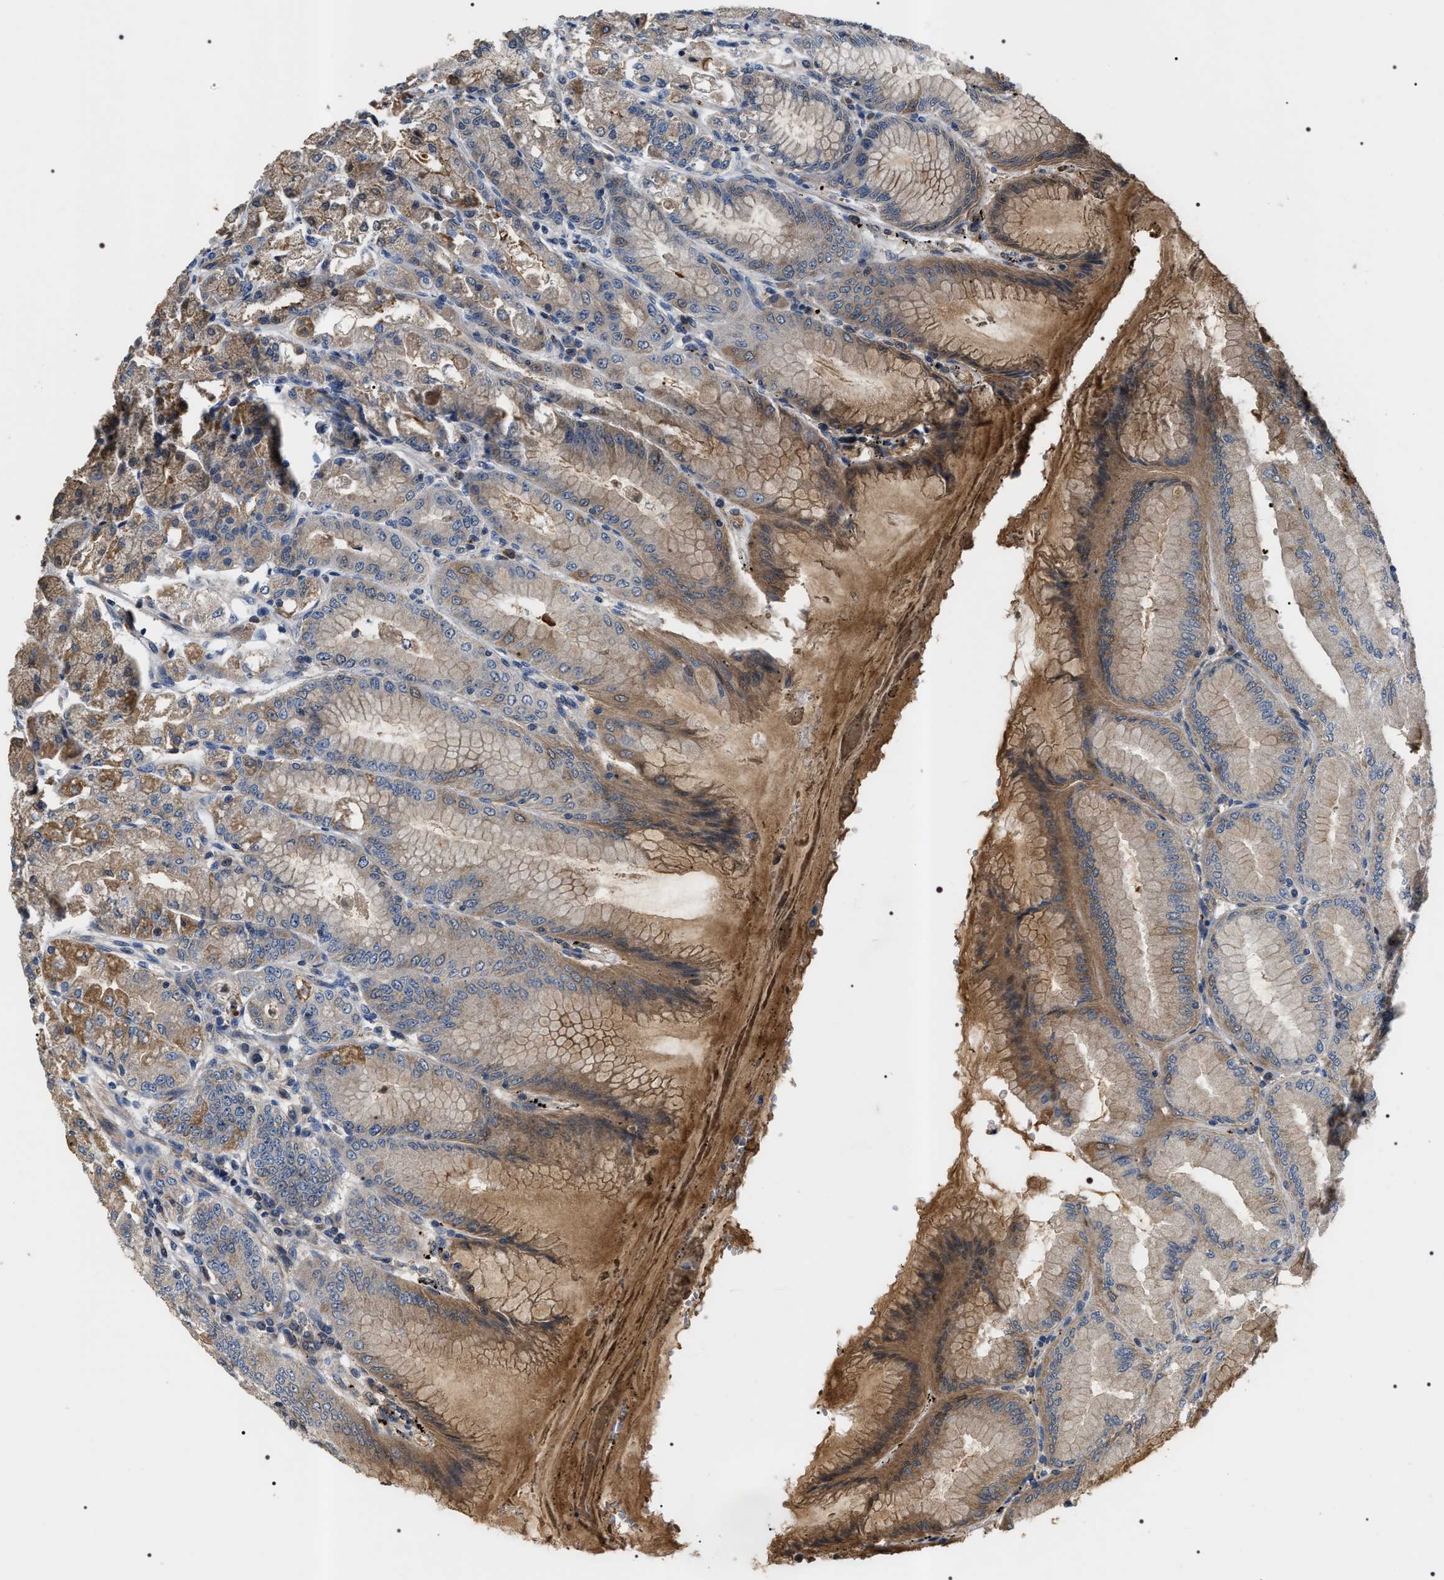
{"staining": {"intensity": "moderate", "quantity": "25%-75%", "location": "cytoplasmic/membranous,nuclear"}, "tissue": "stomach", "cell_type": "Glandular cells", "image_type": "normal", "snomed": [{"axis": "morphology", "description": "Normal tissue, NOS"}, {"axis": "topography", "description": "Stomach, lower"}], "caption": "A brown stain highlights moderate cytoplasmic/membranous,nuclear staining of a protein in glandular cells of benign human stomach.", "gene": "C7orf25", "patient": {"sex": "male", "age": 71}}